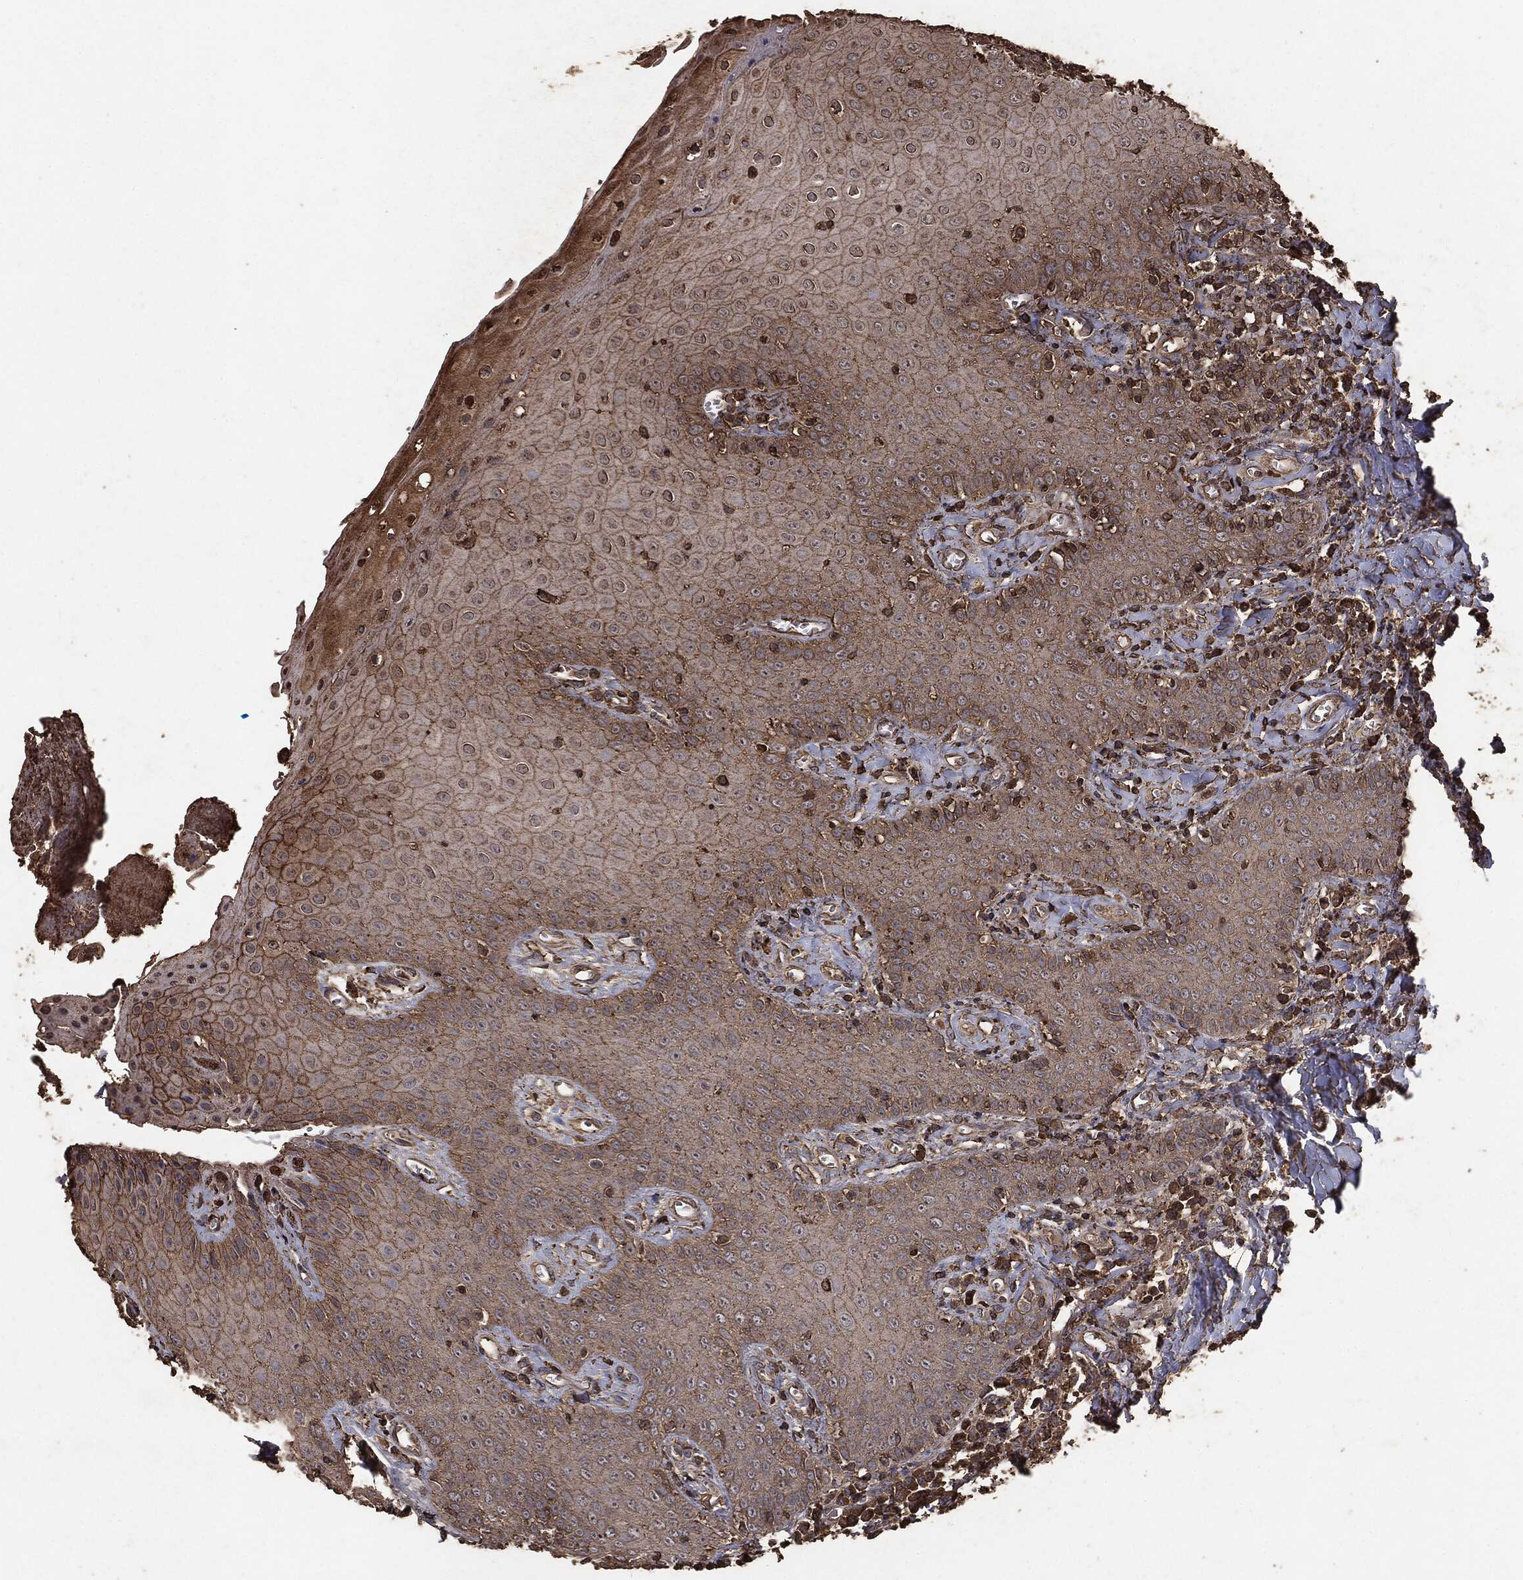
{"staining": {"intensity": "moderate", "quantity": "25%-75%", "location": "cytoplasmic/membranous"}, "tissue": "oral mucosa", "cell_type": "Squamous epithelial cells", "image_type": "normal", "snomed": [{"axis": "morphology", "description": "Normal tissue, NOS"}, {"axis": "morphology", "description": "Squamous cell carcinoma, NOS"}, {"axis": "topography", "description": "Oral tissue"}, {"axis": "topography", "description": "Head-Neck"}], "caption": "Protein analysis of unremarkable oral mucosa reveals moderate cytoplasmic/membranous expression in approximately 25%-75% of squamous epithelial cells. The staining was performed using DAB to visualize the protein expression in brown, while the nuclei were stained in blue with hematoxylin (Magnification: 20x).", "gene": "MTOR", "patient": {"sex": "female", "age": 74}}